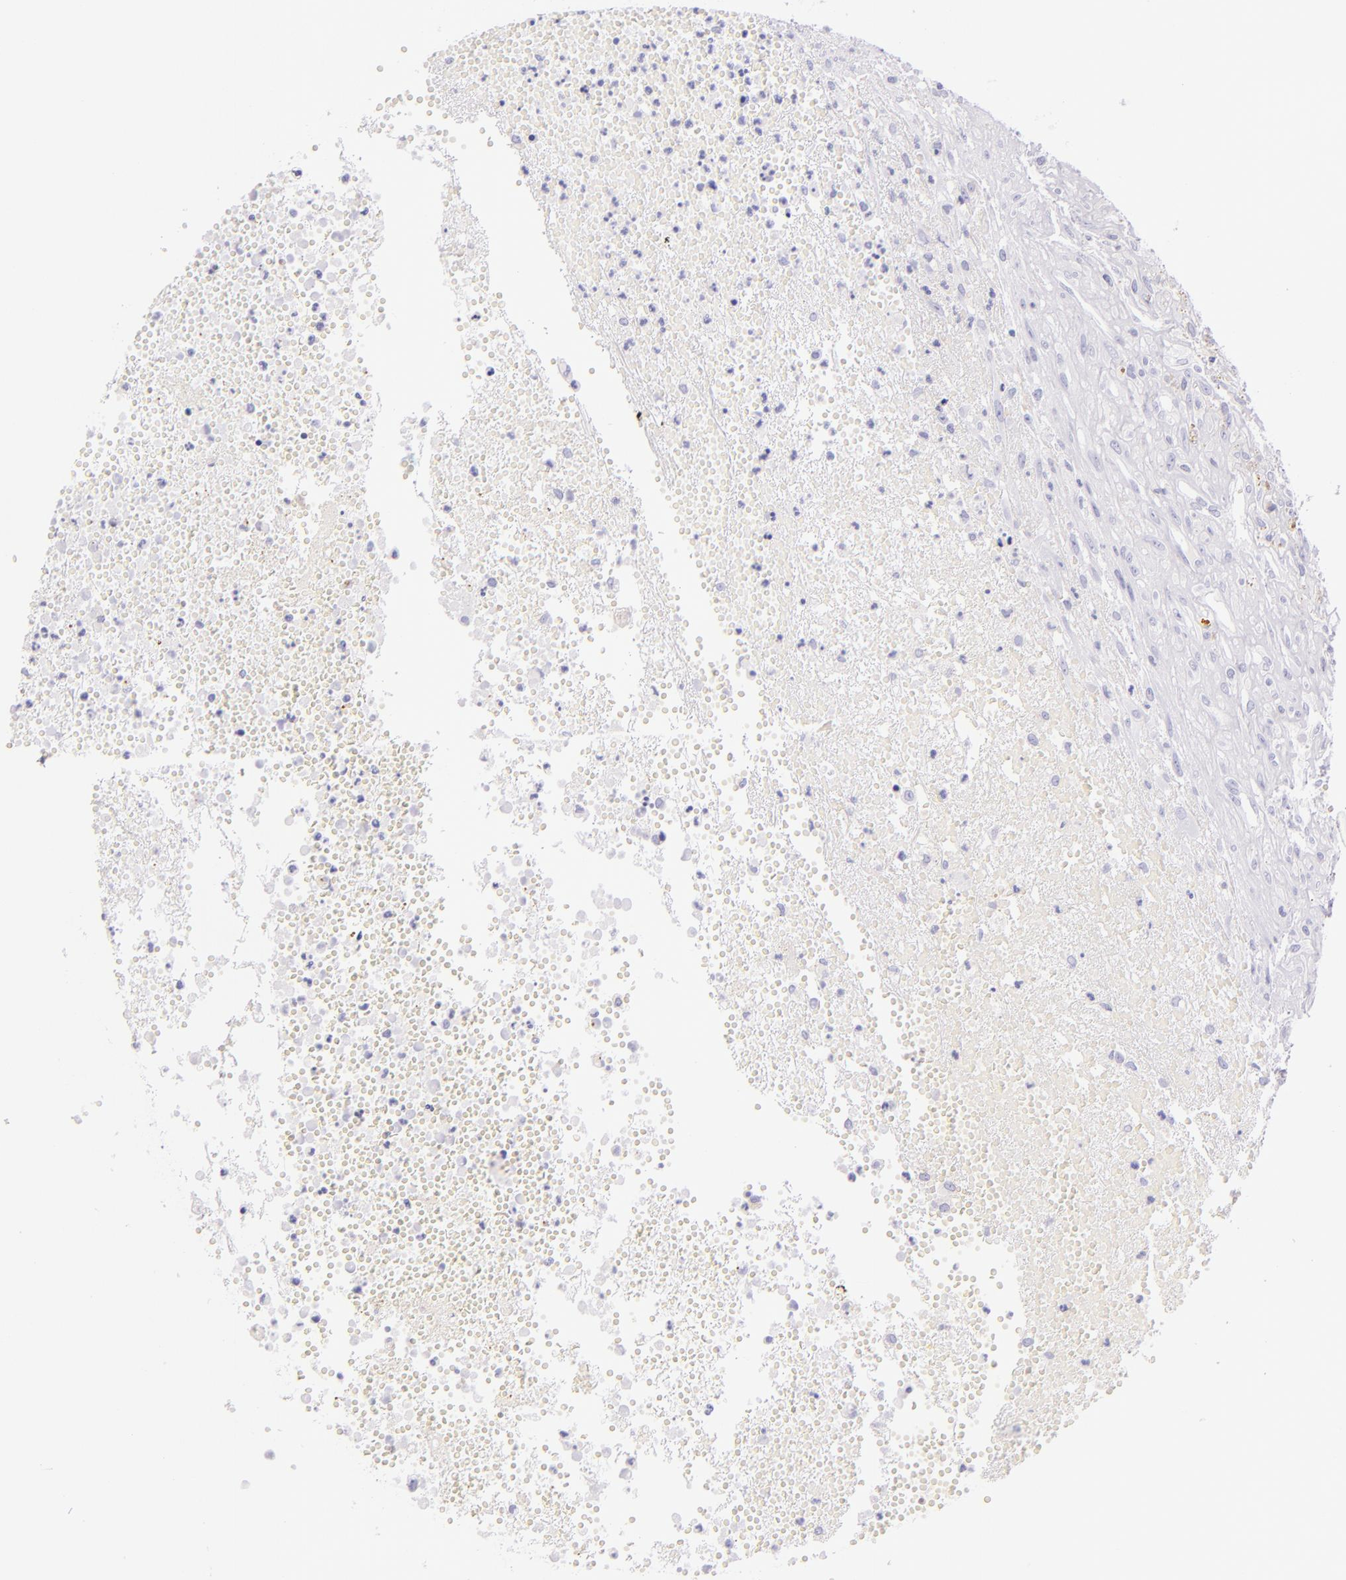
{"staining": {"intensity": "negative", "quantity": "none", "location": "none"}, "tissue": "glioma", "cell_type": "Tumor cells", "image_type": "cancer", "snomed": [{"axis": "morphology", "description": "Glioma, malignant, High grade"}, {"axis": "topography", "description": "Brain"}], "caption": "This is an immunohistochemistry micrograph of human glioma. There is no staining in tumor cells.", "gene": "SELP", "patient": {"sex": "male", "age": 66}}